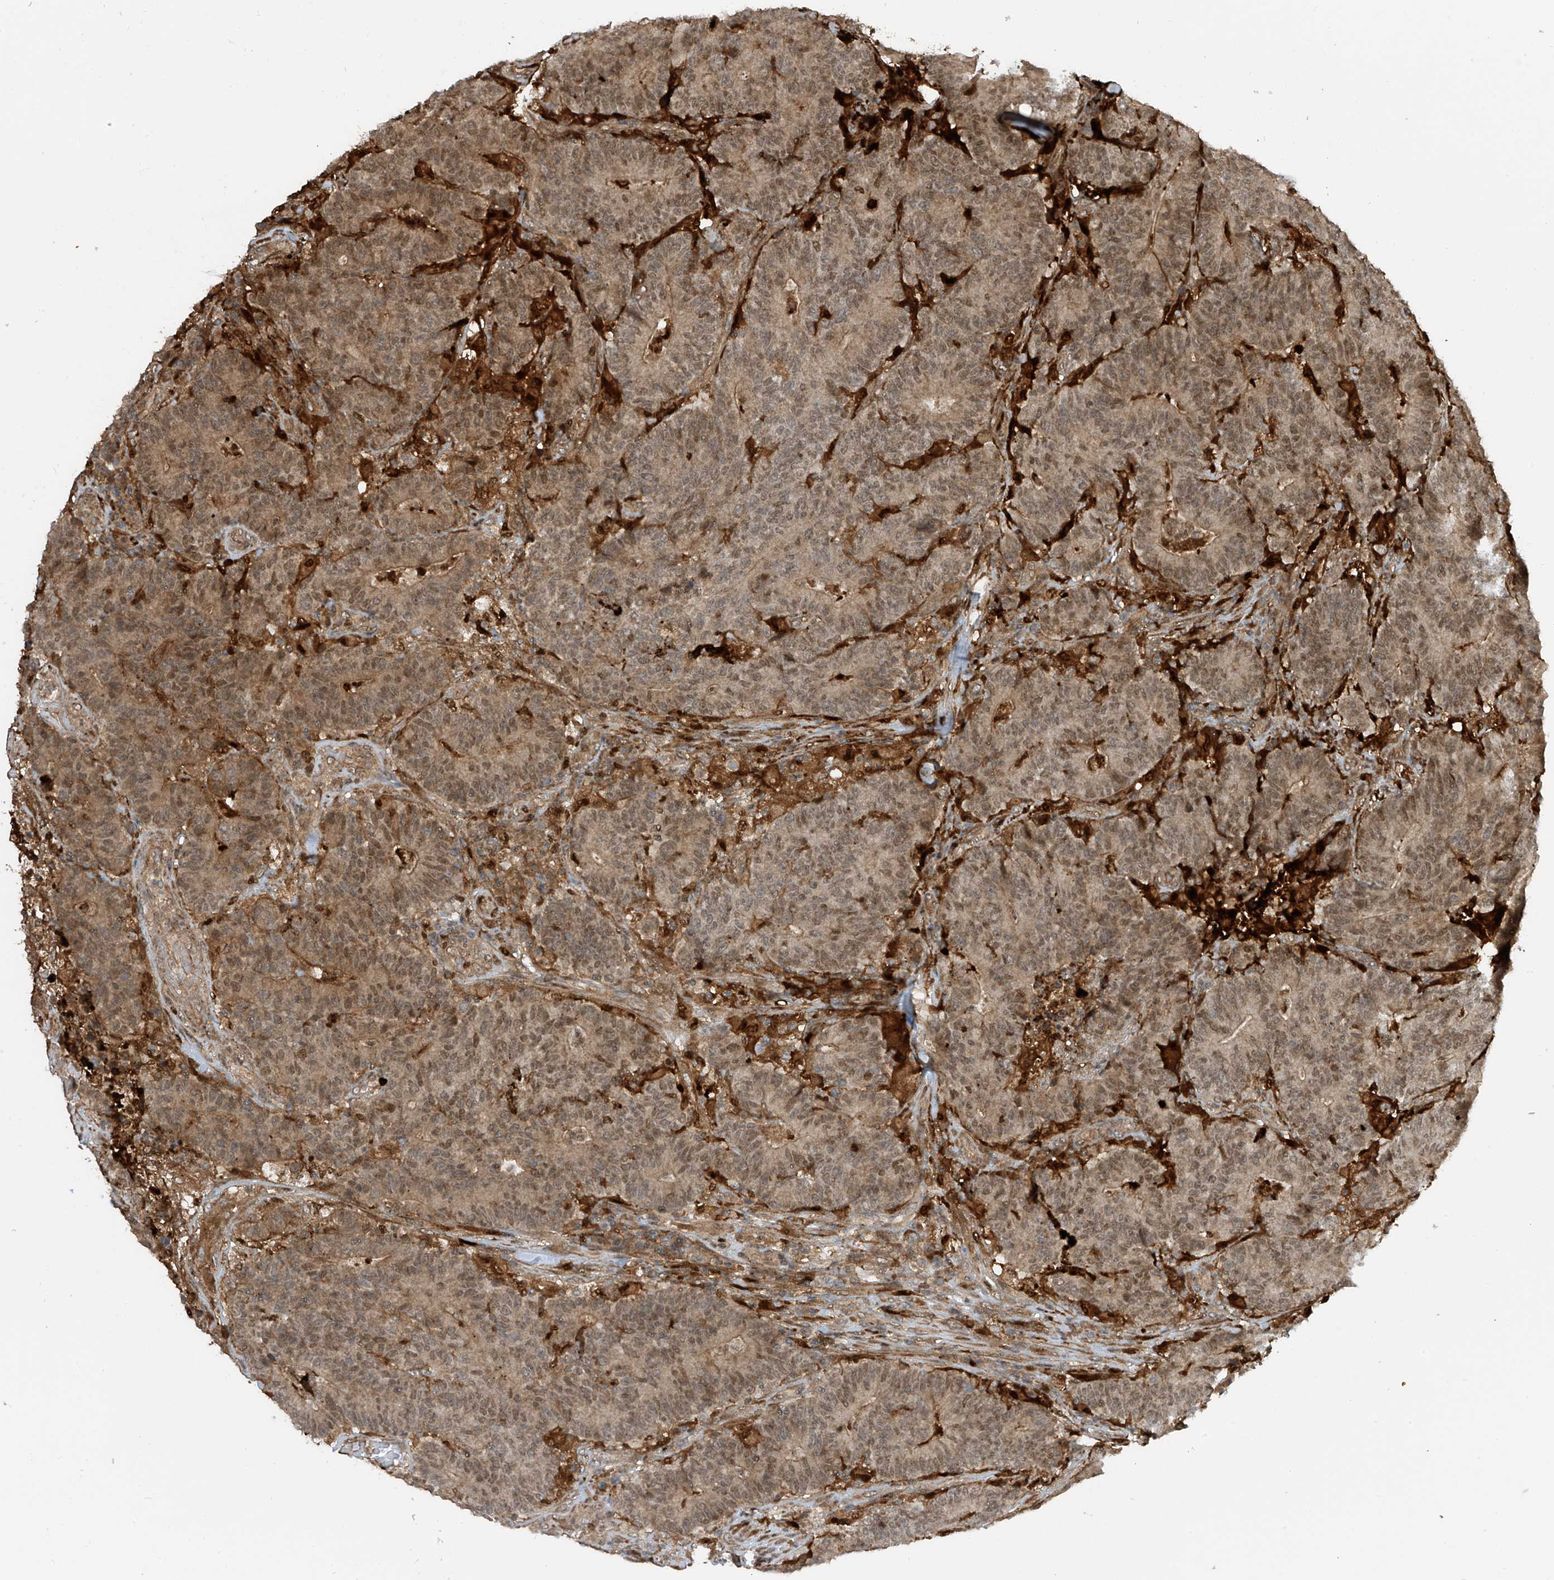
{"staining": {"intensity": "moderate", "quantity": ">75%", "location": "cytoplasmic/membranous,nuclear"}, "tissue": "colorectal cancer", "cell_type": "Tumor cells", "image_type": "cancer", "snomed": [{"axis": "morphology", "description": "Normal tissue, NOS"}, {"axis": "morphology", "description": "Adenocarcinoma, NOS"}, {"axis": "topography", "description": "Colon"}], "caption": "Immunohistochemical staining of colorectal cancer exhibits medium levels of moderate cytoplasmic/membranous and nuclear protein positivity in approximately >75% of tumor cells.", "gene": "ATAD2B", "patient": {"sex": "female", "age": 75}}